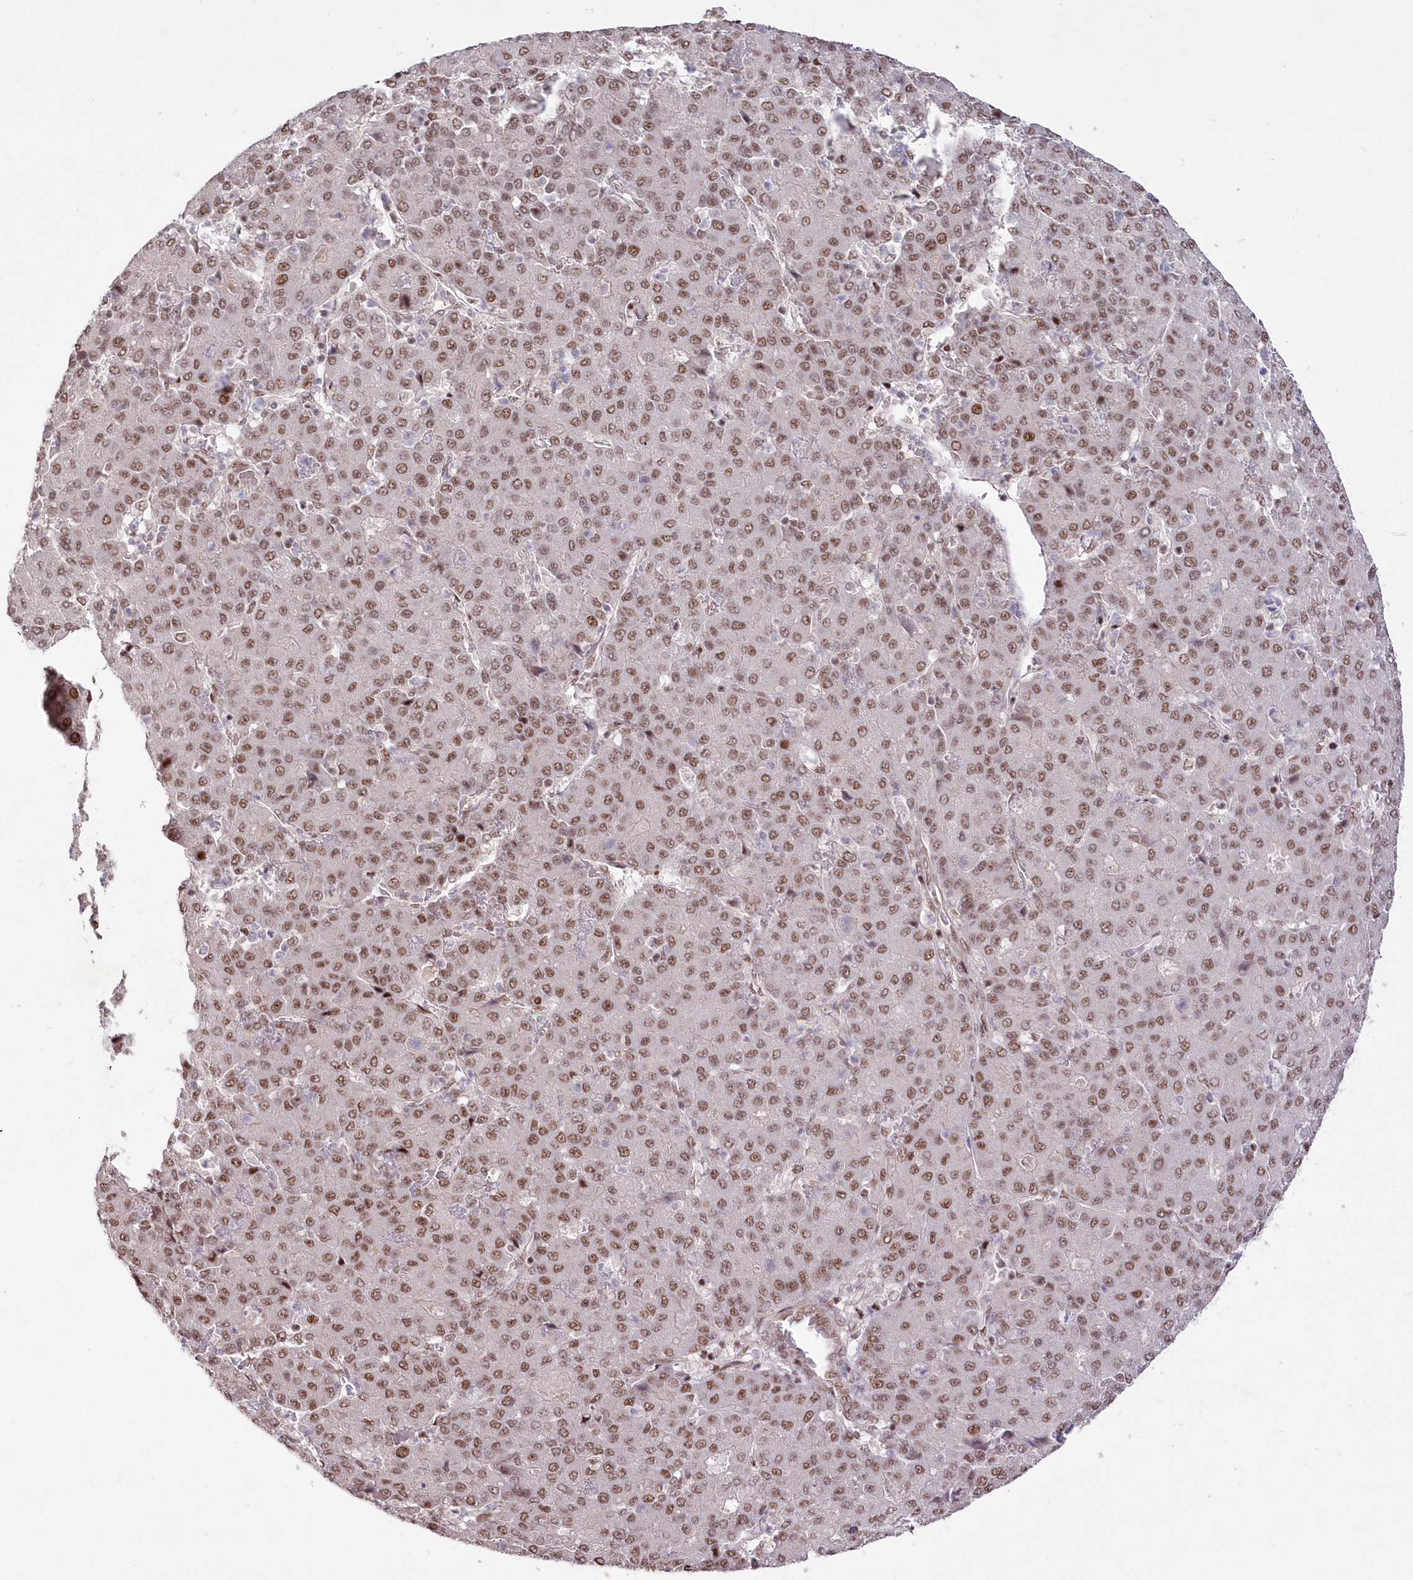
{"staining": {"intensity": "moderate", "quantity": ">75%", "location": "nuclear"}, "tissue": "liver cancer", "cell_type": "Tumor cells", "image_type": "cancer", "snomed": [{"axis": "morphology", "description": "Carcinoma, Hepatocellular, NOS"}, {"axis": "topography", "description": "Liver"}], "caption": "IHC of human liver cancer (hepatocellular carcinoma) shows medium levels of moderate nuclear staining in approximately >75% of tumor cells.", "gene": "WBP1L", "patient": {"sex": "male", "age": 65}}